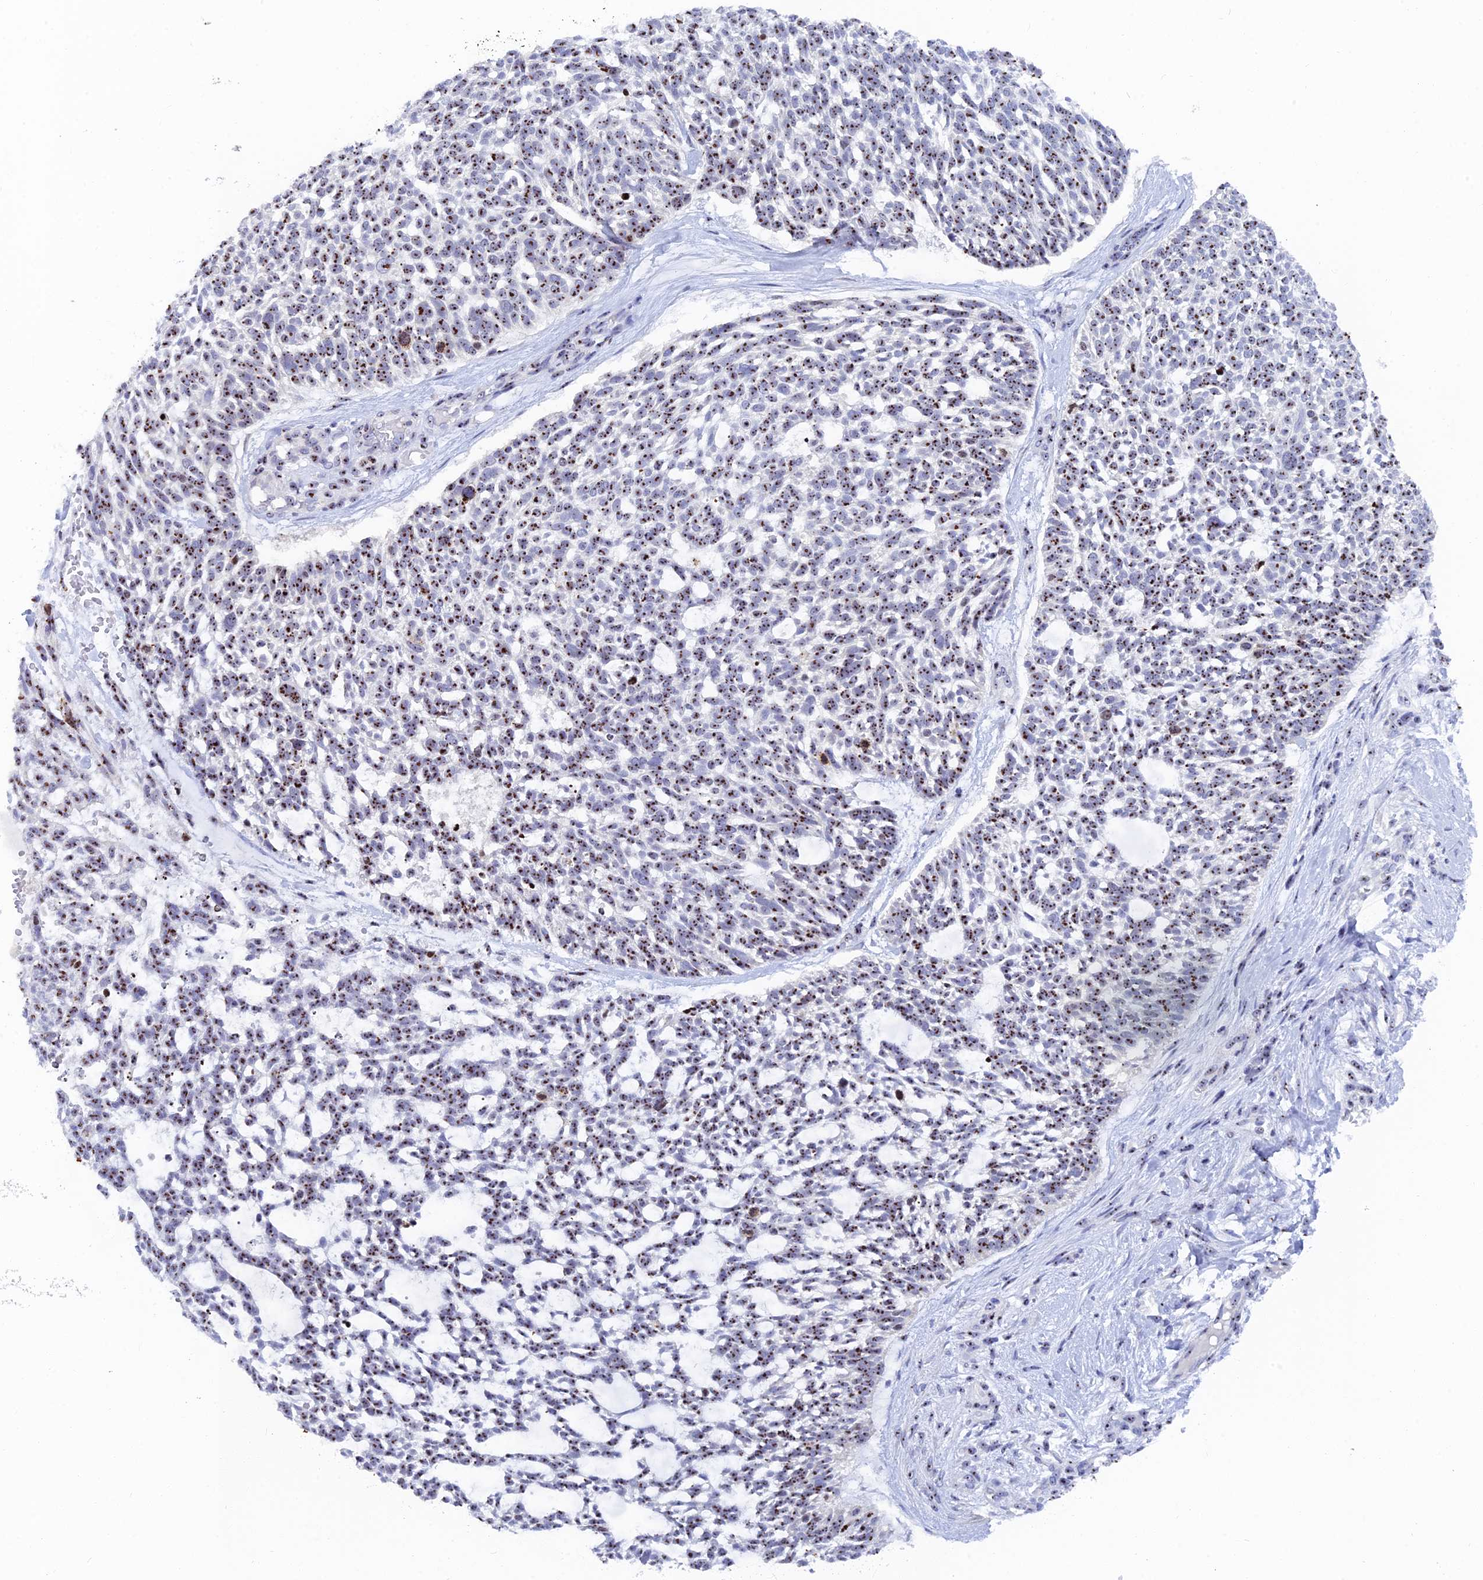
{"staining": {"intensity": "strong", "quantity": ">75%", "location": "nuclear"}, "tissue": "skin cancer", "cell_type": "Tumor cells", "image_type": "cancer", "snomed": [{"axis": "morphology", "description": "Basal cell carcinoma"}, {"axis": "topography", "description": "Skin"}], "caption": "Immunohistochemical staining of human skin basal cell carcinoma displays high levels of strong nuclear protein staining in approximately >75% of tumor cells. The staining was performed using DAB (3,3'-diaminobenzidine) to visualize the protein expression in brown, while the nuclei were stained in blue with hematoxylin (Magnification: 20x).", "gene": "RSL1D1", "patient": {"sex": "male", "age": 88}}